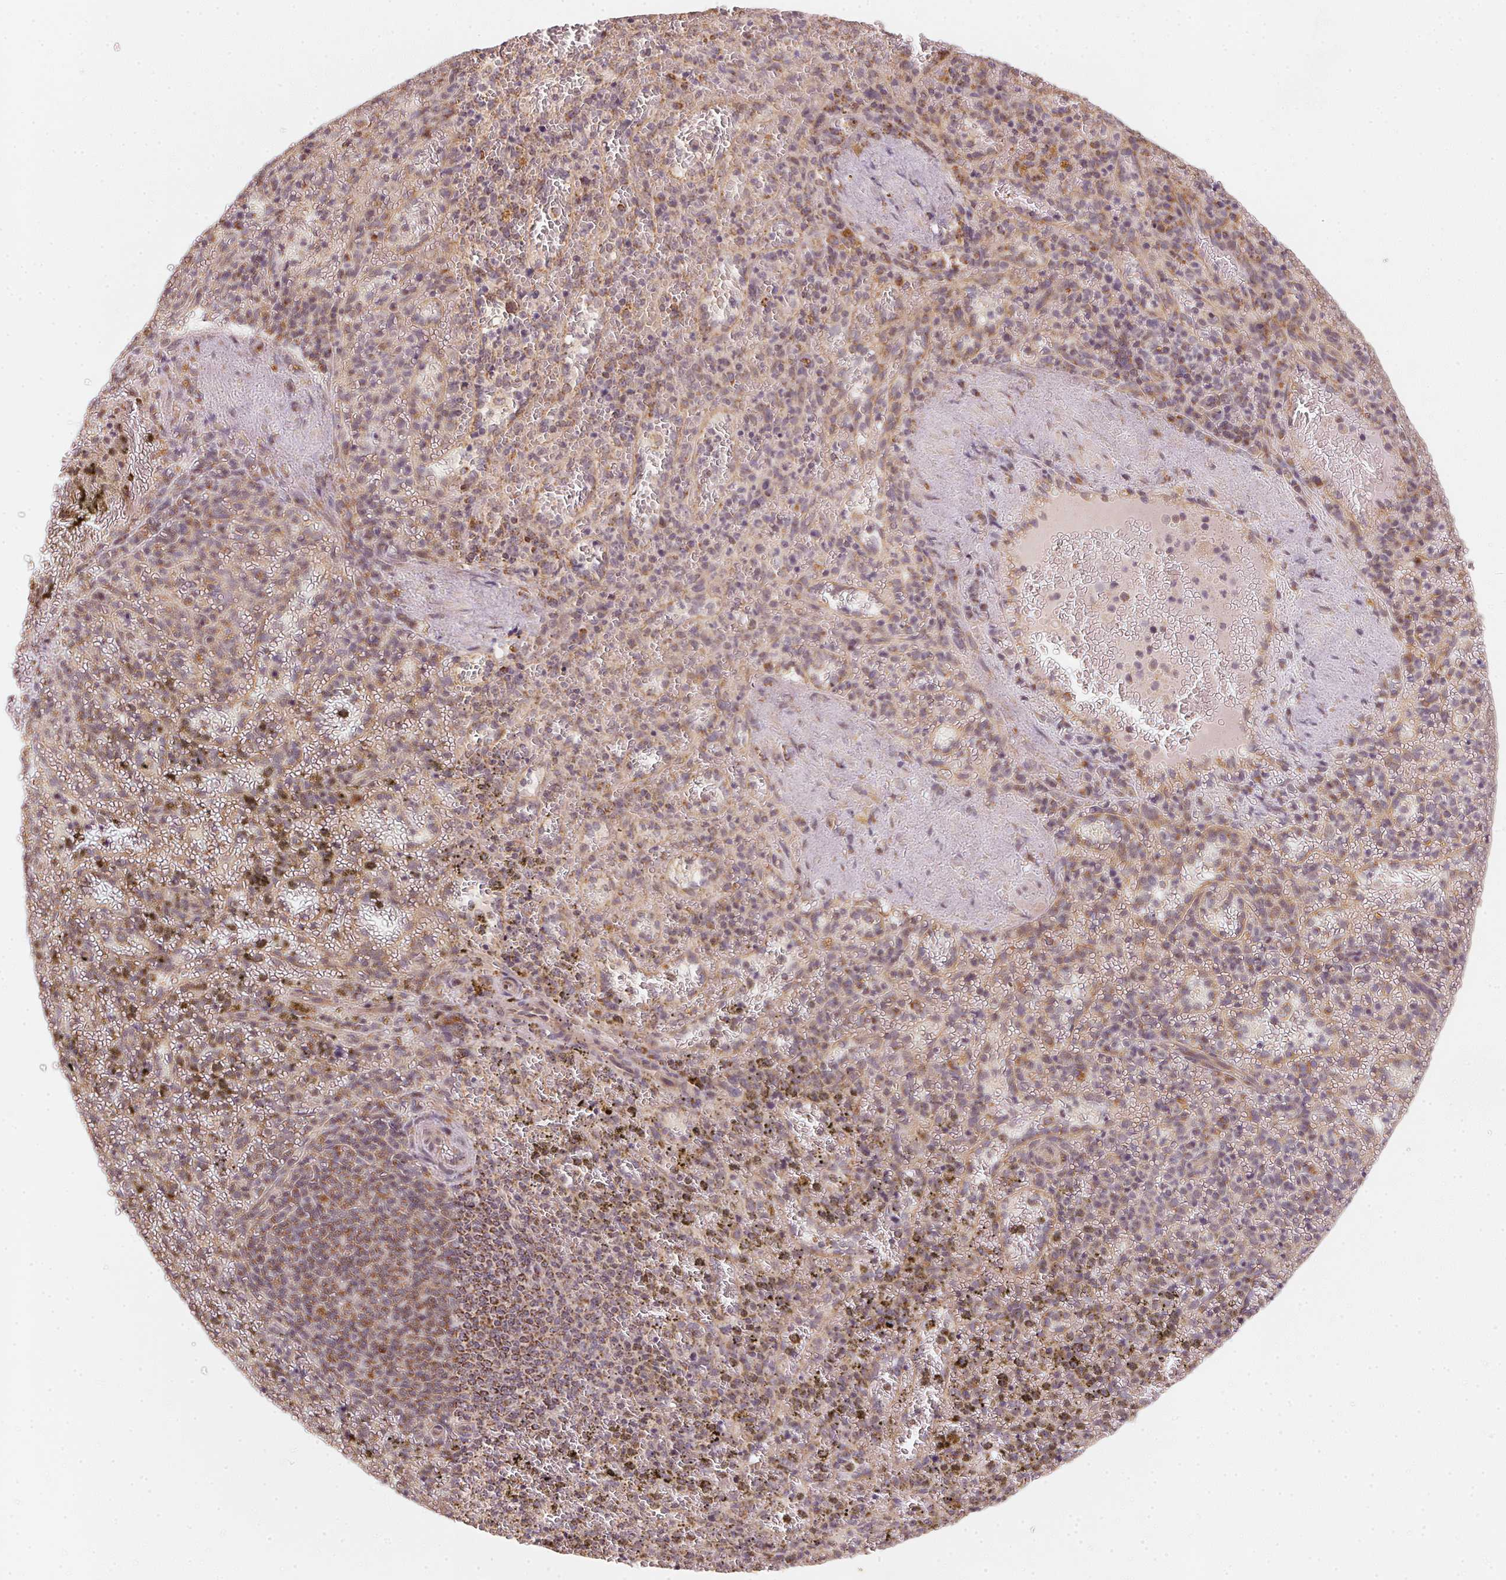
{"staining": {"intensity": "moderate", "quantity": "25%-75%", "location": "cytoplasmic/membranous"}, "tissue": "spleen", "cell_type": "Cells in red pulp", "image_type": "normal", "snomed": [{"axis": "morphology", "description": "Normal tissue, NOS"}, {"axis": "topography", "description": "Spleen"}], "caption": "Immunohistochemical staining of normal human spleen demonstrates 25%-75% levels of moderate cytoplasmic/membranous protein positivity in approximately 25%-75% of cells in red pulp.", "gene": "MATCAP1", "patient": {"sex": "female", "age": 50}}